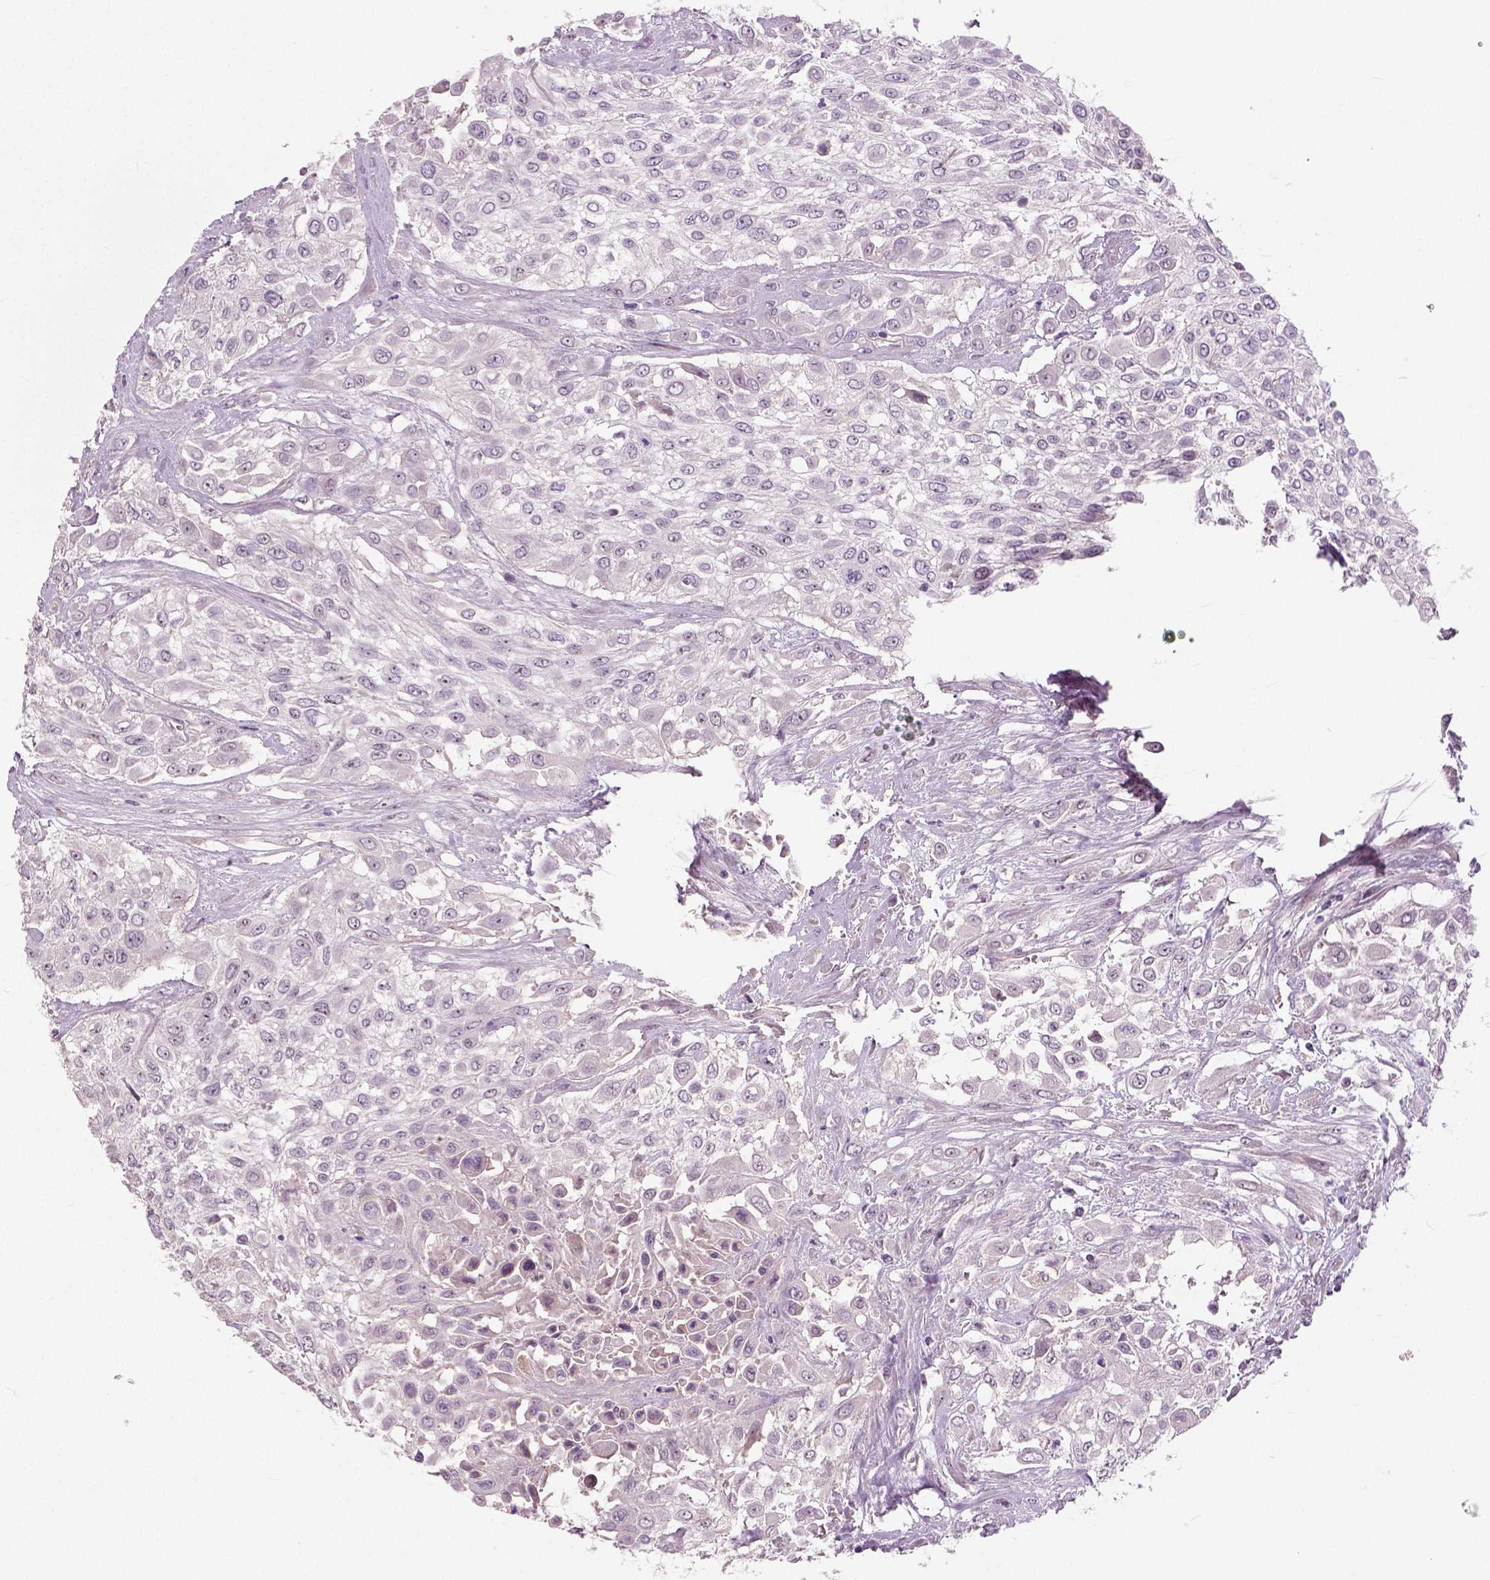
{"staining": {"intensity": "negative", "quantity": "none", "location": "none"}, "tissue": "urothelial cancer", "cell_type": "Tumor cells", "image_type": "cancer", "snomed": [{"axis": "morphology", "description": "Urothelial carcinoma, High grade"}, {"axis": "topography", "description": "Urinary bladder"}], "caption": "DAB immunohistochemical staining of urothelial carcinoma (high-grade) demonstrates no significant positivity in tumor cells.", "gene": "NECAB1", "patient": {"sex": "male", "age": 57}}